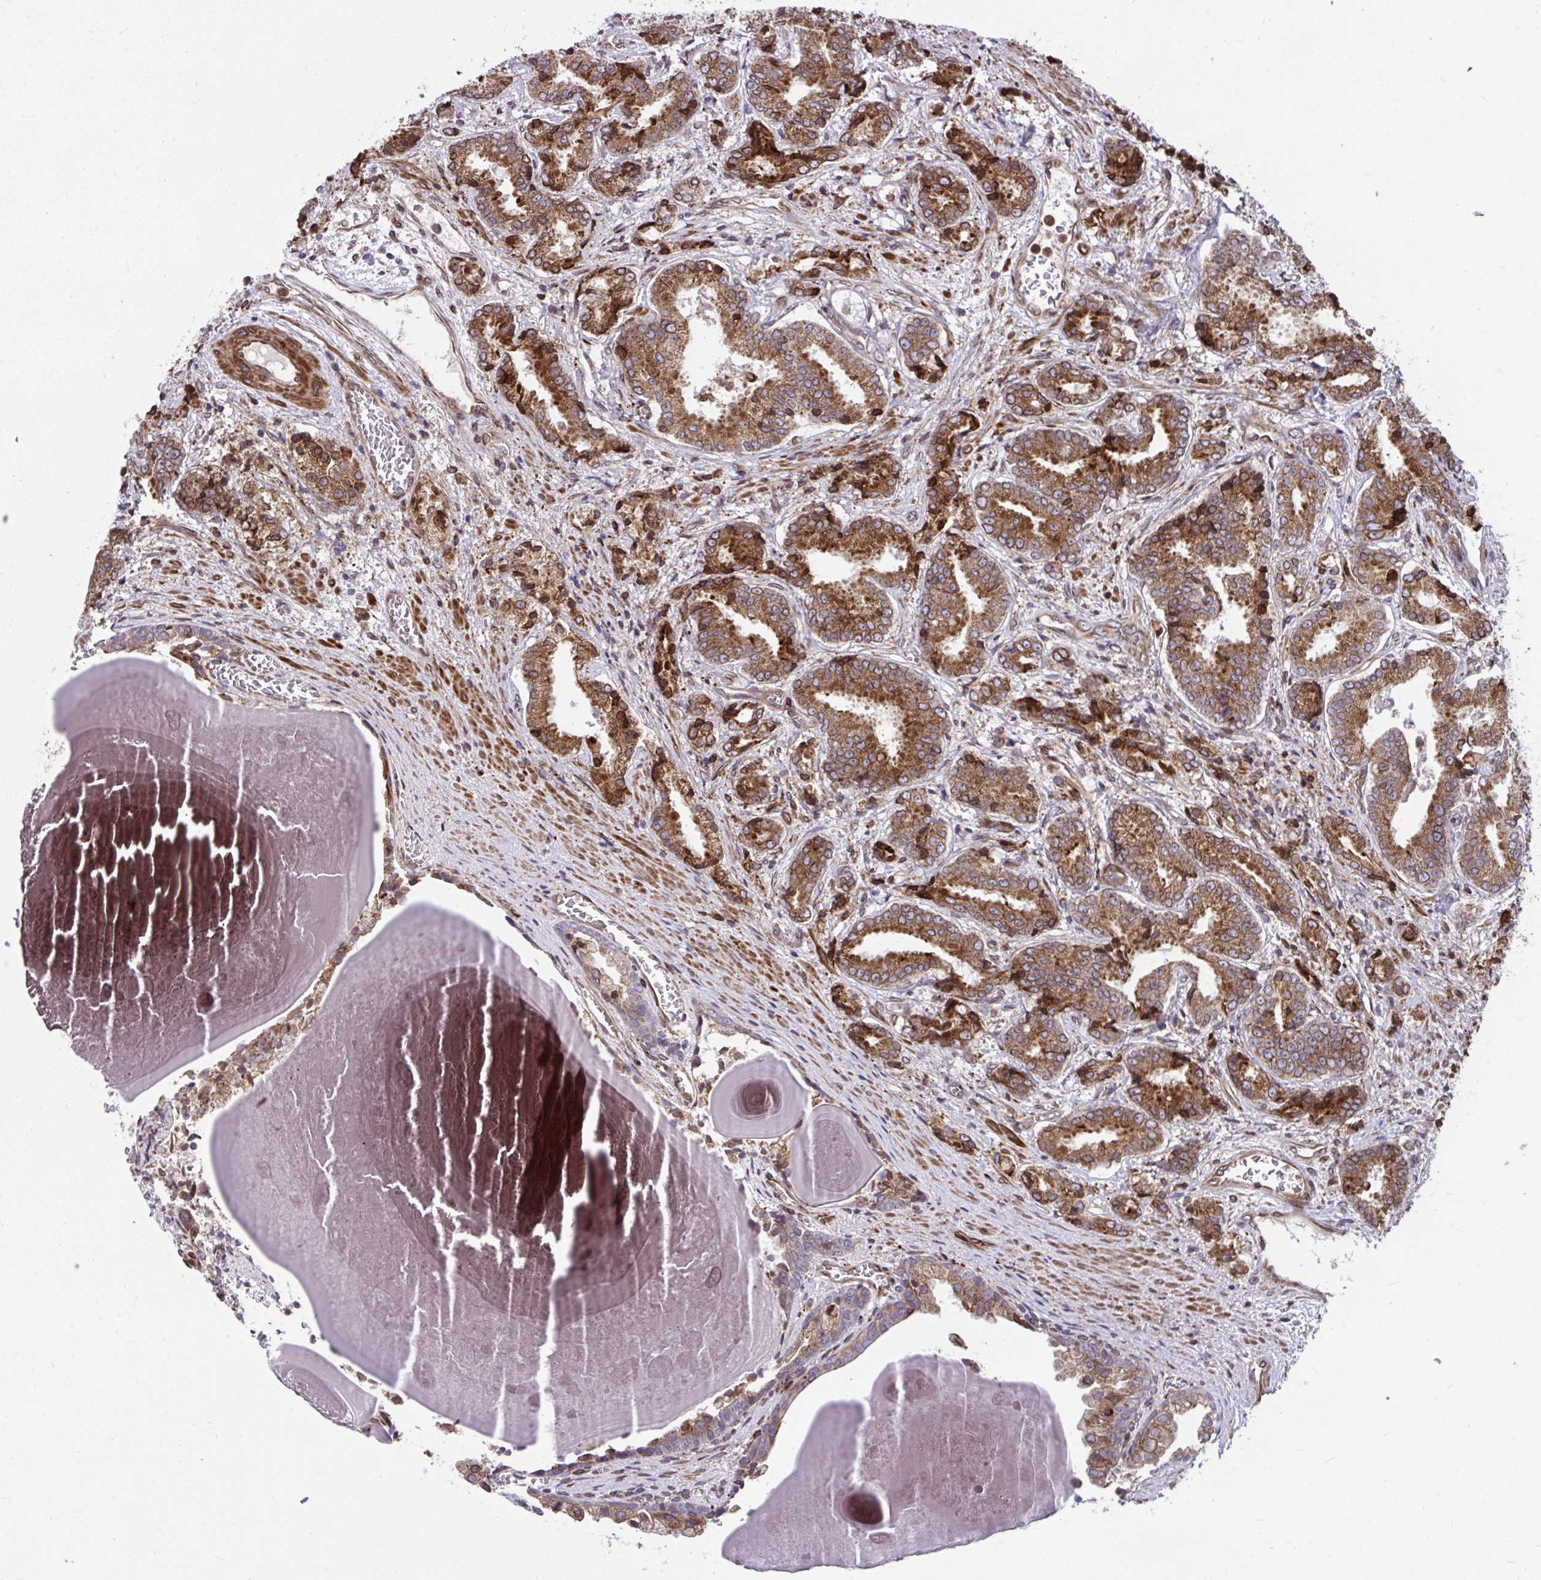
{"staining": {"intensity": "moderate", "quantity": ">75%", "location": "cytoplasmic/membranous"}, "tissue": "prostate cancer", "cell_type": "Tumor cells", "image_type": "cancer", "snomed": [{"axis": "morphology", "description": "Adenocarcinoma, High grade"}, {"axis": "topography", "description": "Prostate and seminal vesicle, NOS"}], "caption": "Tumor cells exhibit medium levels of moderate cytoplasmic/membranous expression in about >75% of cells in prostate cancer (adenocarcinoma (high-grade)).", "gene": "STIM2", "patient": {"sex": "male", "age": 61}}